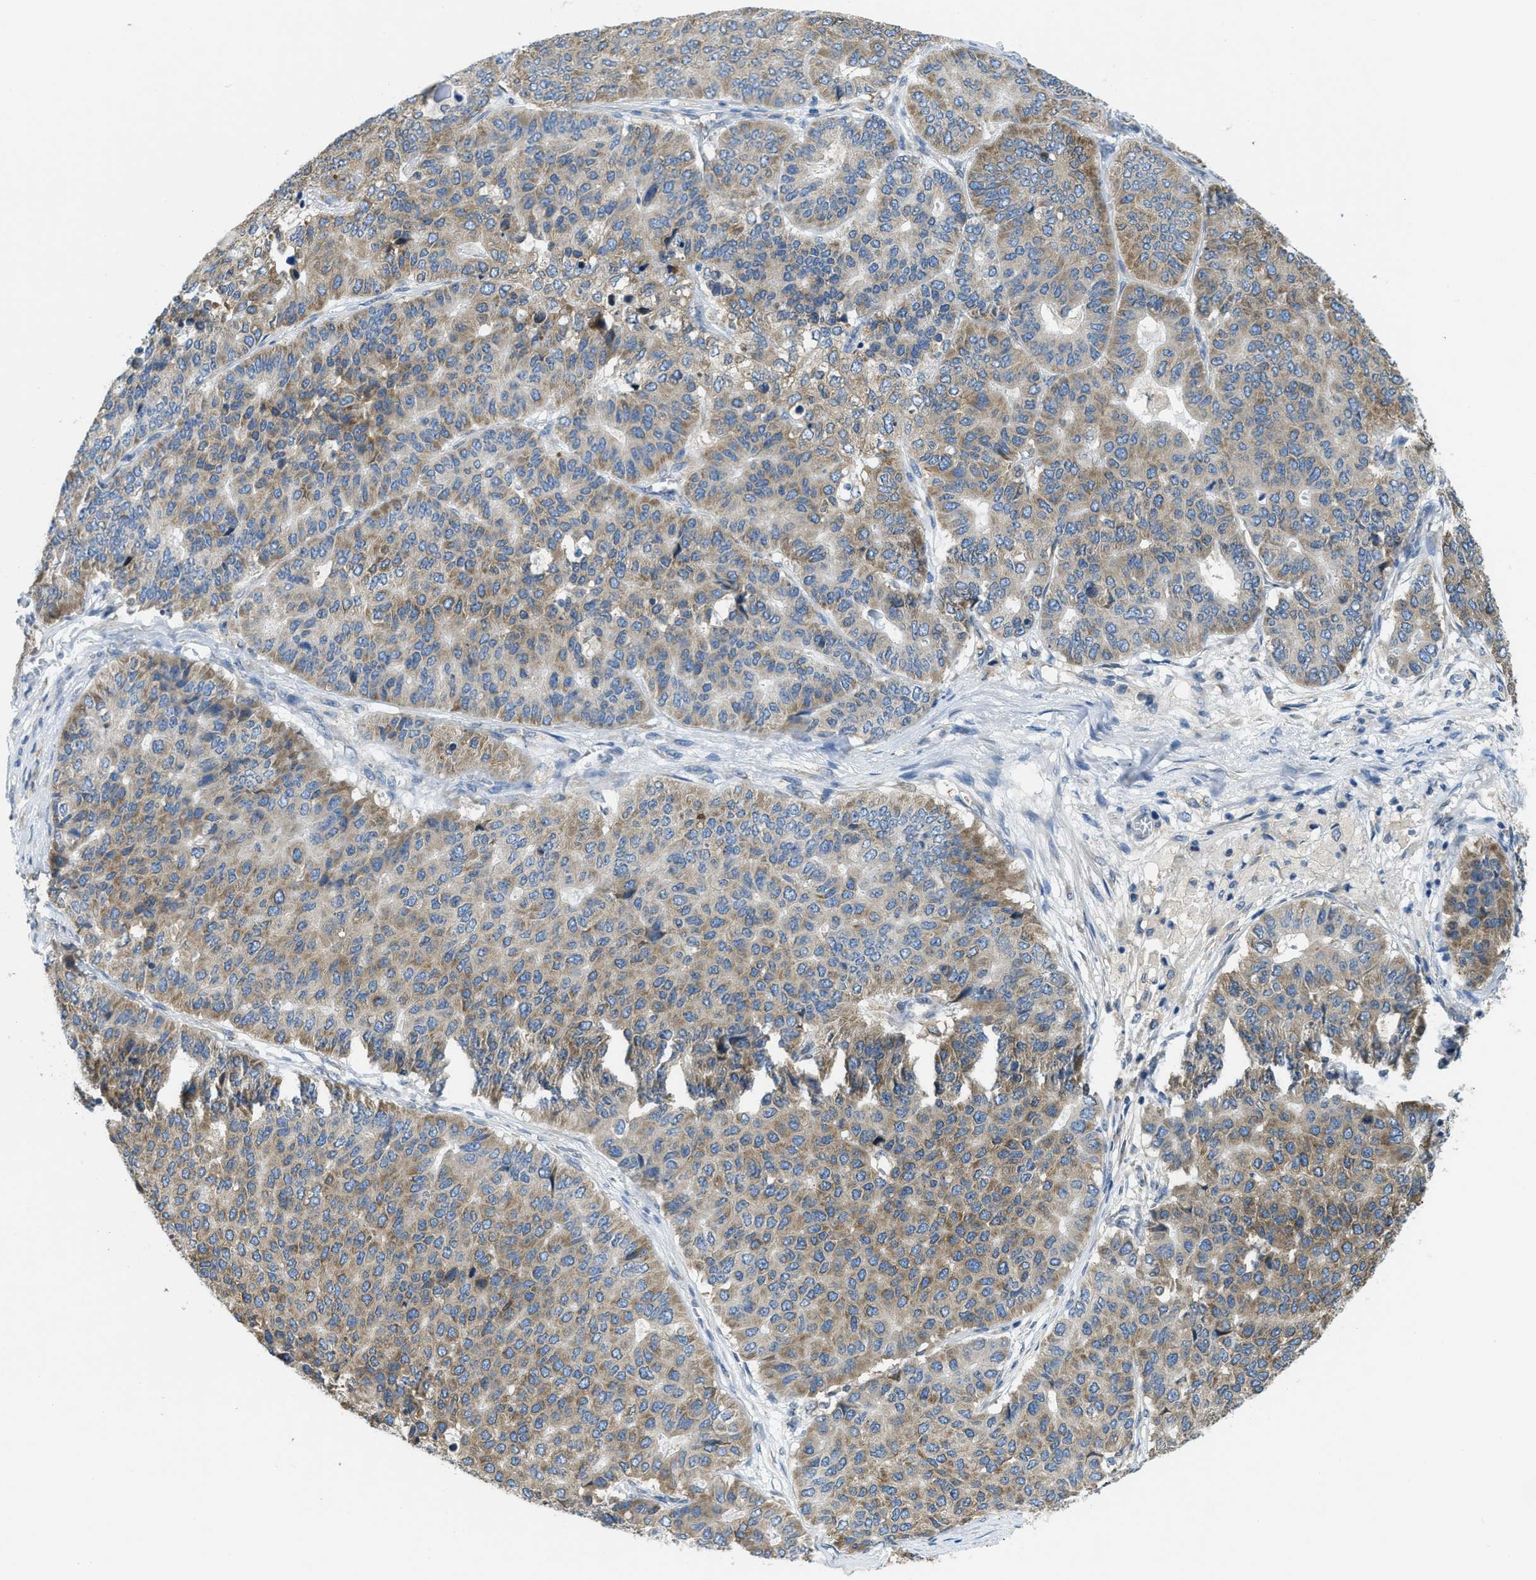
{"staining": {"intensity": "weak", "quantity": ">75%", "location": "cytoplasmic/membranous"}, "tissue": "pancreatic cancer", "cell_type": "Tumor cells", "image_type": "cancer", "snomed": [{"axis": "morphology", "description": "Adenocarcinoma, NOS"}, {"axis": "topography", "description": "Pancreas"}], "caption": "DAB (3,3'-diaminobenzidine) immunohistochemical staining of pancreatic cancer reveals weak cytoplasmic/membranous protein expression in about >75% of tumor cells.", "gene": "MPDU1", "patient": {"sex": "male", "age": 50}}